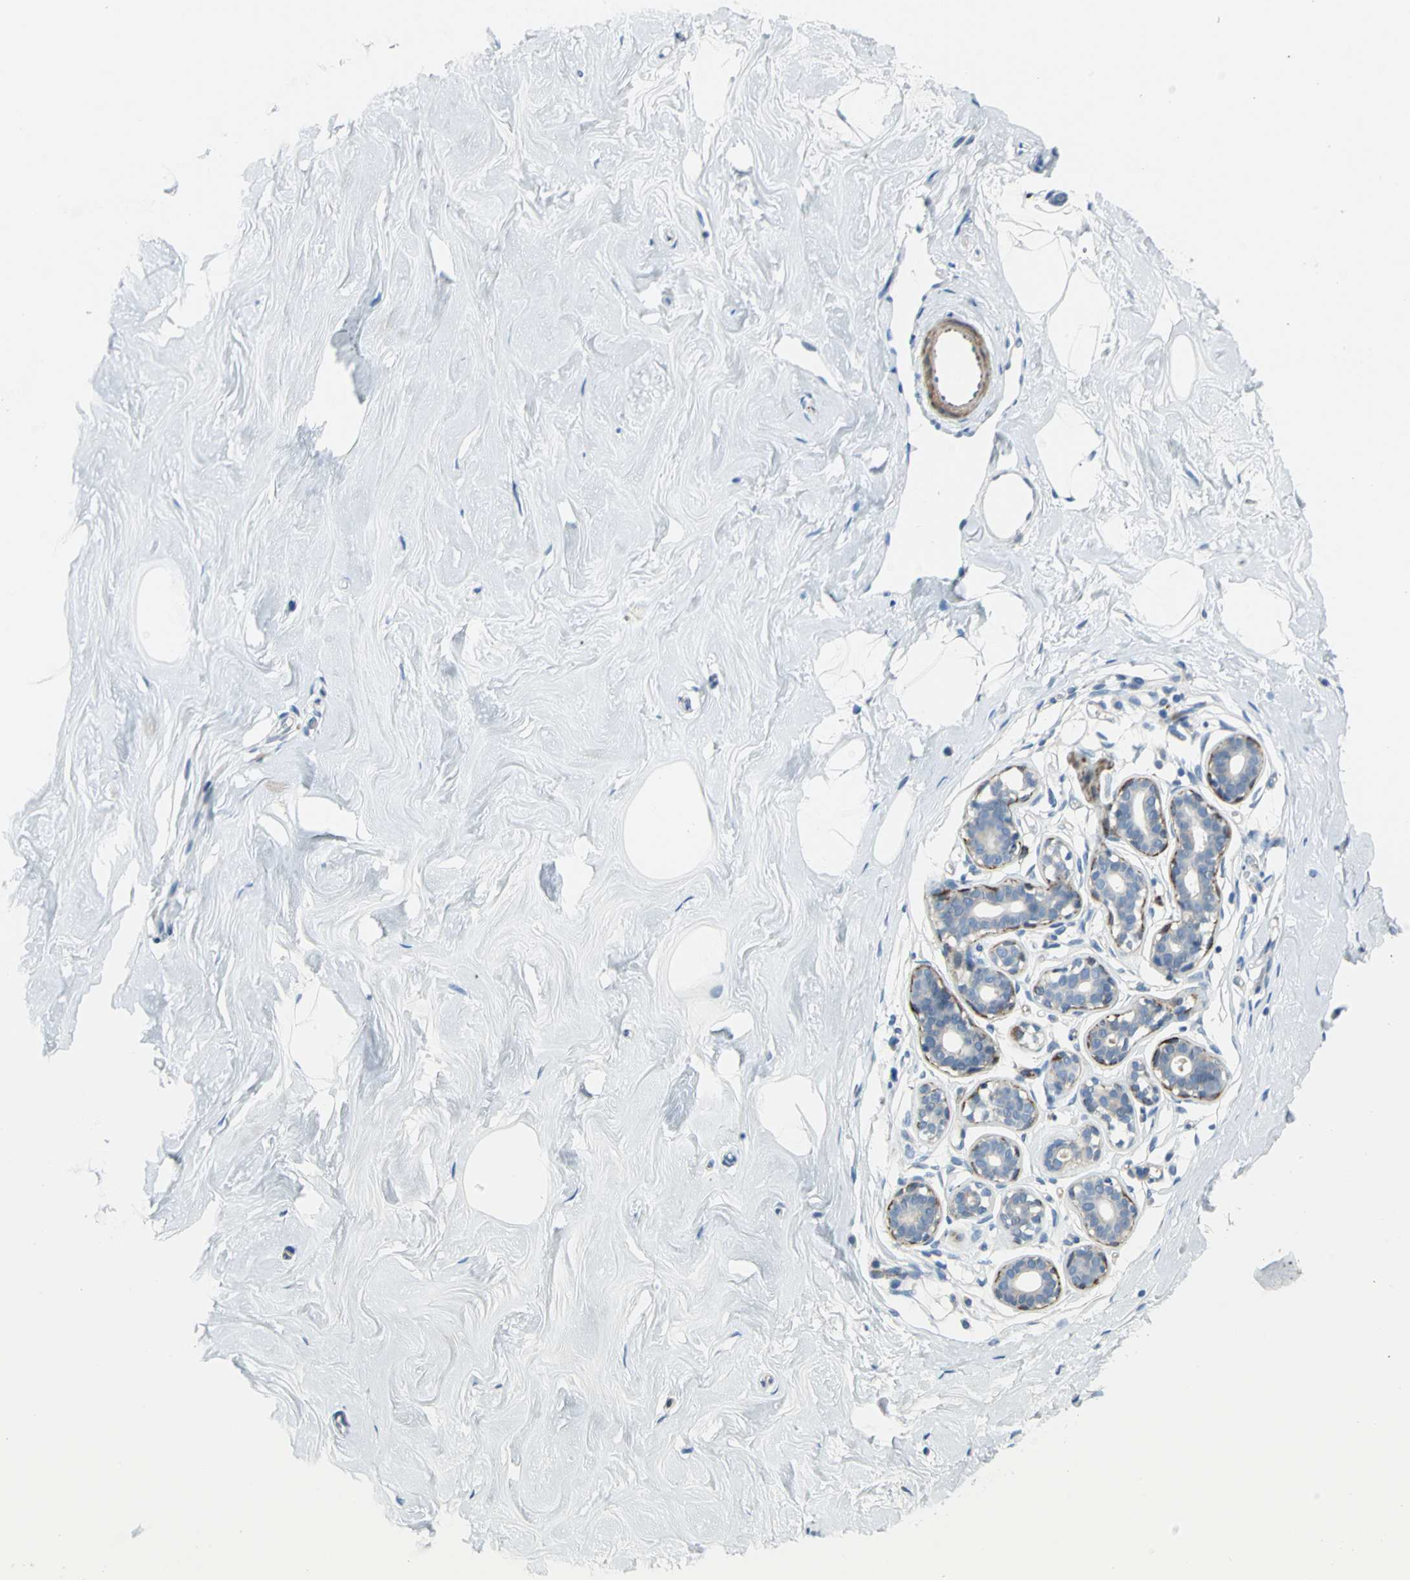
{"staining": {"intensity": "negative", "quantity": "none", "location": "none"}, "tissue": "breast", "cell_type": "Adipocytes", "image_type": "normal", "snomed": [{"axis": "morphology", "description": "Normal tissue, NOS"}, {"axis": "topography", "description": "Breast"}], "caption": "An immunohistochemistry (IHC) histopathology image of normal breast is shown. There is no staining in adipocytes of breast.", "gene": "ALOX15", "patient": {"sex": "female", "age": 23}}